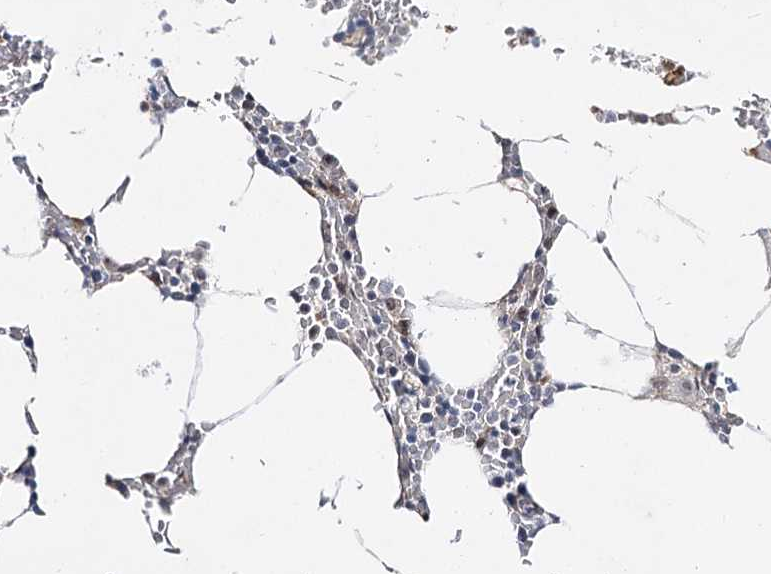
{"staining": {"intensity": "moderate", "quantity": "<25%", "location": "nuclear"}, "tissue": "bone marrow", "cell_type": "Hematopoietic cells", "image_type": "normal", "snomed": [{"axis": "morphology", "description": "Normal tissue, NOS"}, {"axis": "topography", "description": "Bone marrow"}], "caption": "Immunohistochemistry of normal bone marrow exhibits low levels of moderate nuclear expression in about <25% of hematopoietic cells. The protein is shown in brown color, while the nuclei are stained blue.", "gene": "DDX50", "patient": {"sex": "male", "age": 70}}